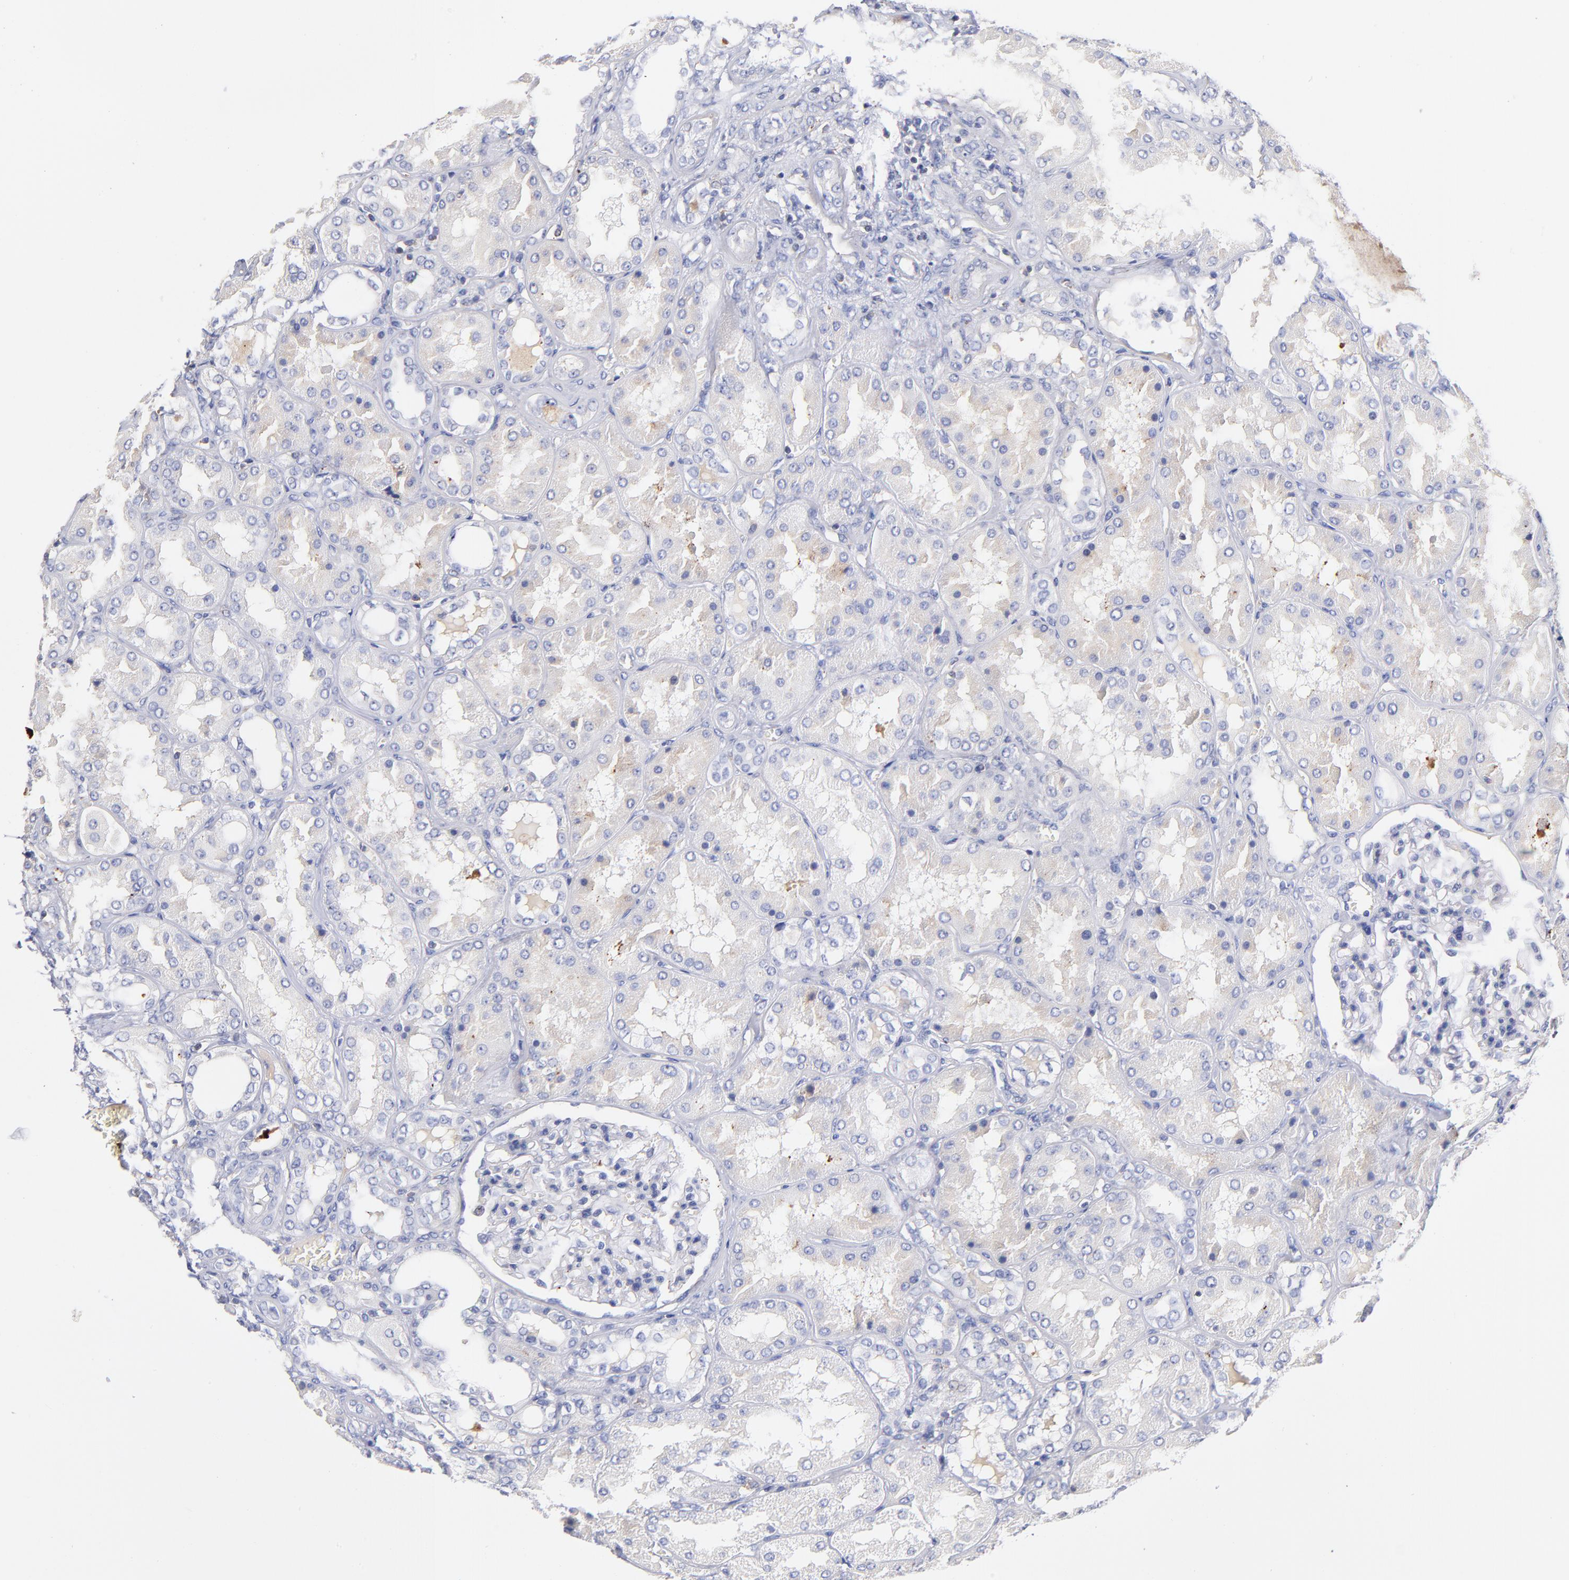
{"staining": {"intensity": "negative", "quantity": "none", "location": "none"}, "tissue": "kidney", "cell_type": "Cells in glomeruli", "image_type": "normal", "snomed": [{"axis": "morphology", "description": "Normal tissue, NOS"}, {"axis": "topography", "description": "Kidney"}], "caption": "This is a image of immunohistochemistry (IHC) staining of benign kidney, which shows no expression in cells in glomeruli. Nuclei are stained in blue.", "gene": "KREMEN2", "patient": {"sex": "female", "age": 56}}